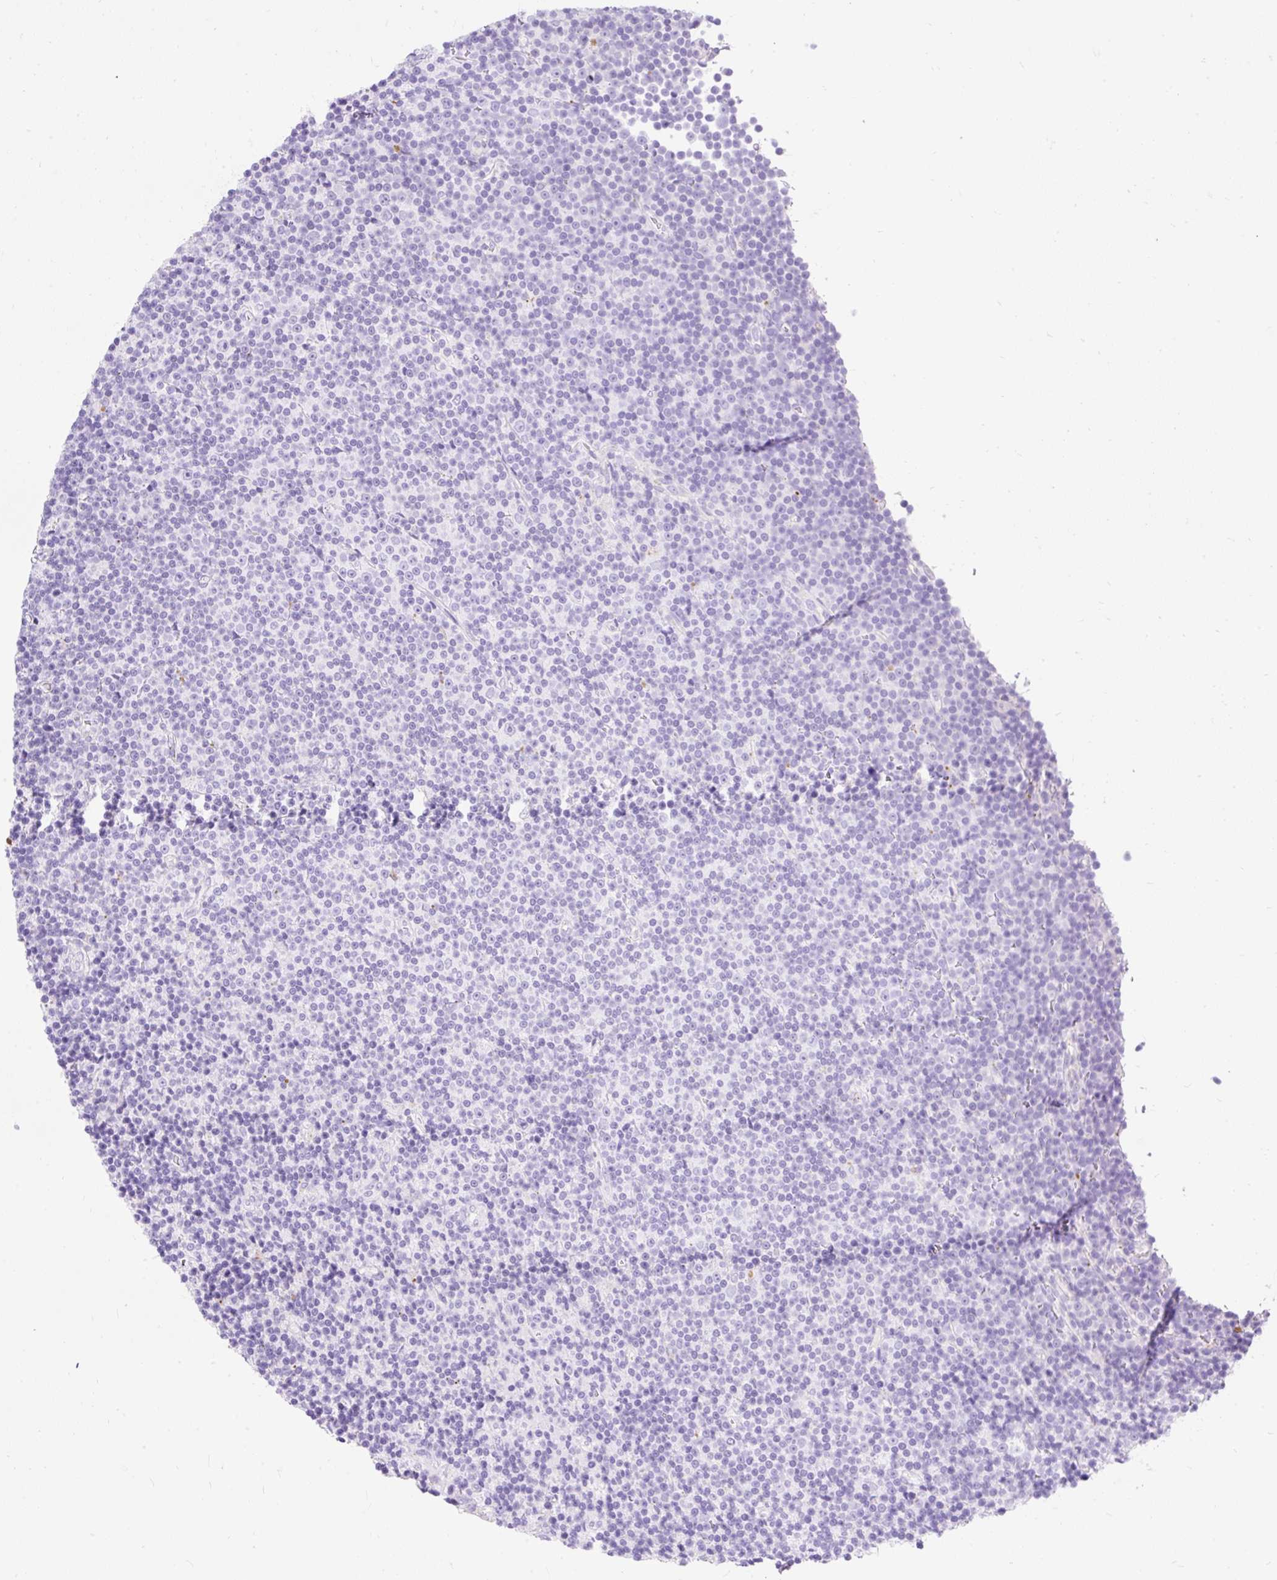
{"staining": {"intensity": "negative", "quantity": "none", "location": "none"}, "tissue": "lymphoma", "cell_type": "Tumor cells", "image_type": "cancer", "snomed": [{"axis": "morphology", "description": "Malignant lymphoma, non-Hodgkin's type, Low grade"}, {"axis": "topography", "description": "Lymph node"}], "caption": "Immunohistochemistry (IHC) image of human malignant lymphoma, non-Hodgkin's type (low-grade) stained for a protein (brown), which shows no positivity in tumor cells.", "gene": "HEXB", "patient": {"sex": "female", "age": 67}}